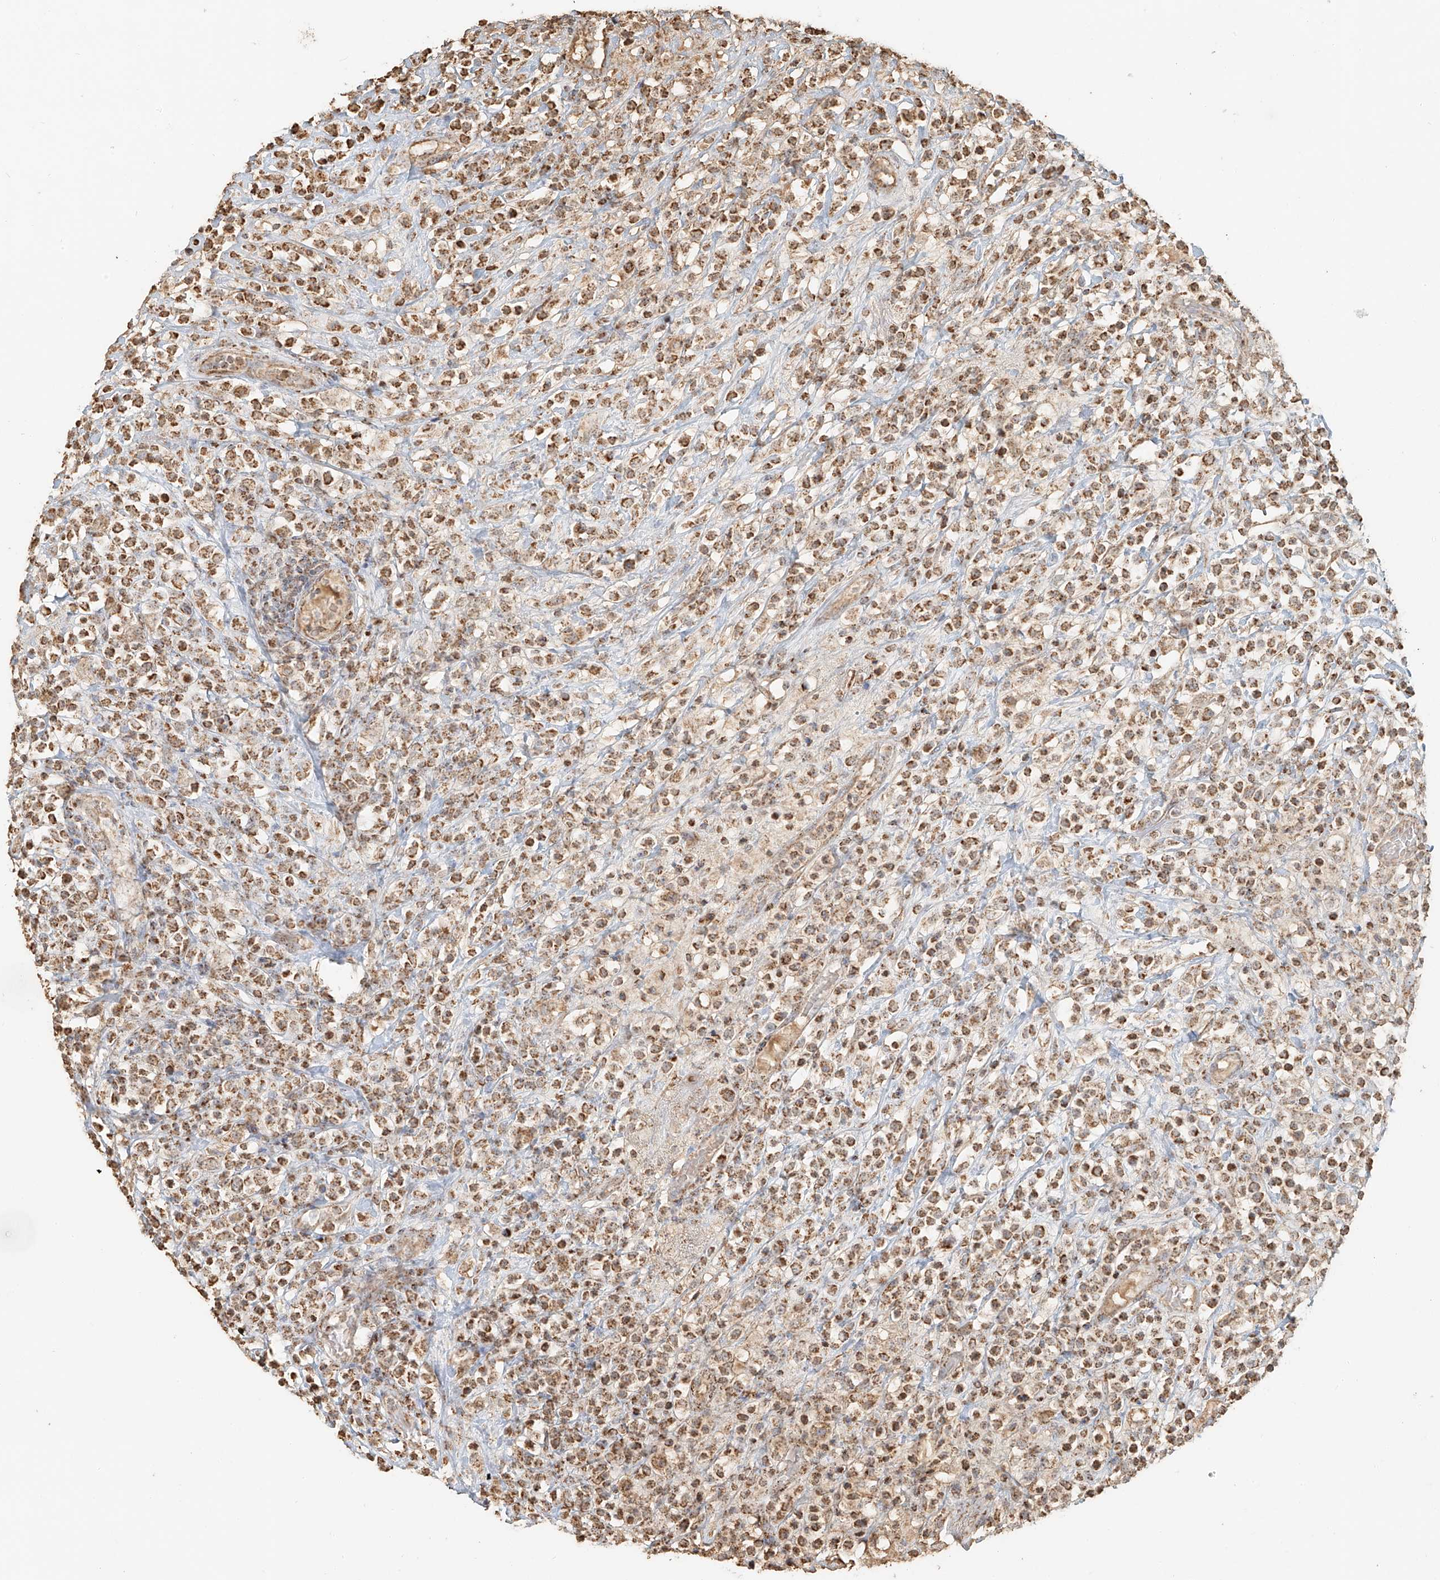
{"staining": {"intensity": "moderate", "quantity": ">75%", "location": "cytoplasmic/membranous"}, "tissue": "lymphoma", "cell_type": "Tumor cells", "image_type": "cancer", "snomed": [{"axis": "morphology", "description": "Malignant lymphoma, non-Hodgkin's type, High grade"}, {"axis": "topography", "description": "Colon"}], "caption": "This image exhibits IHC staining of malignant lymphoma, non-Hodgkin's type (high-grade), with medium moderate cytoplasmic/membranous positivity in about >75% of tumor cells.", "gene": "MIPEP", "patient": {"sex": "female", "age": 53}}